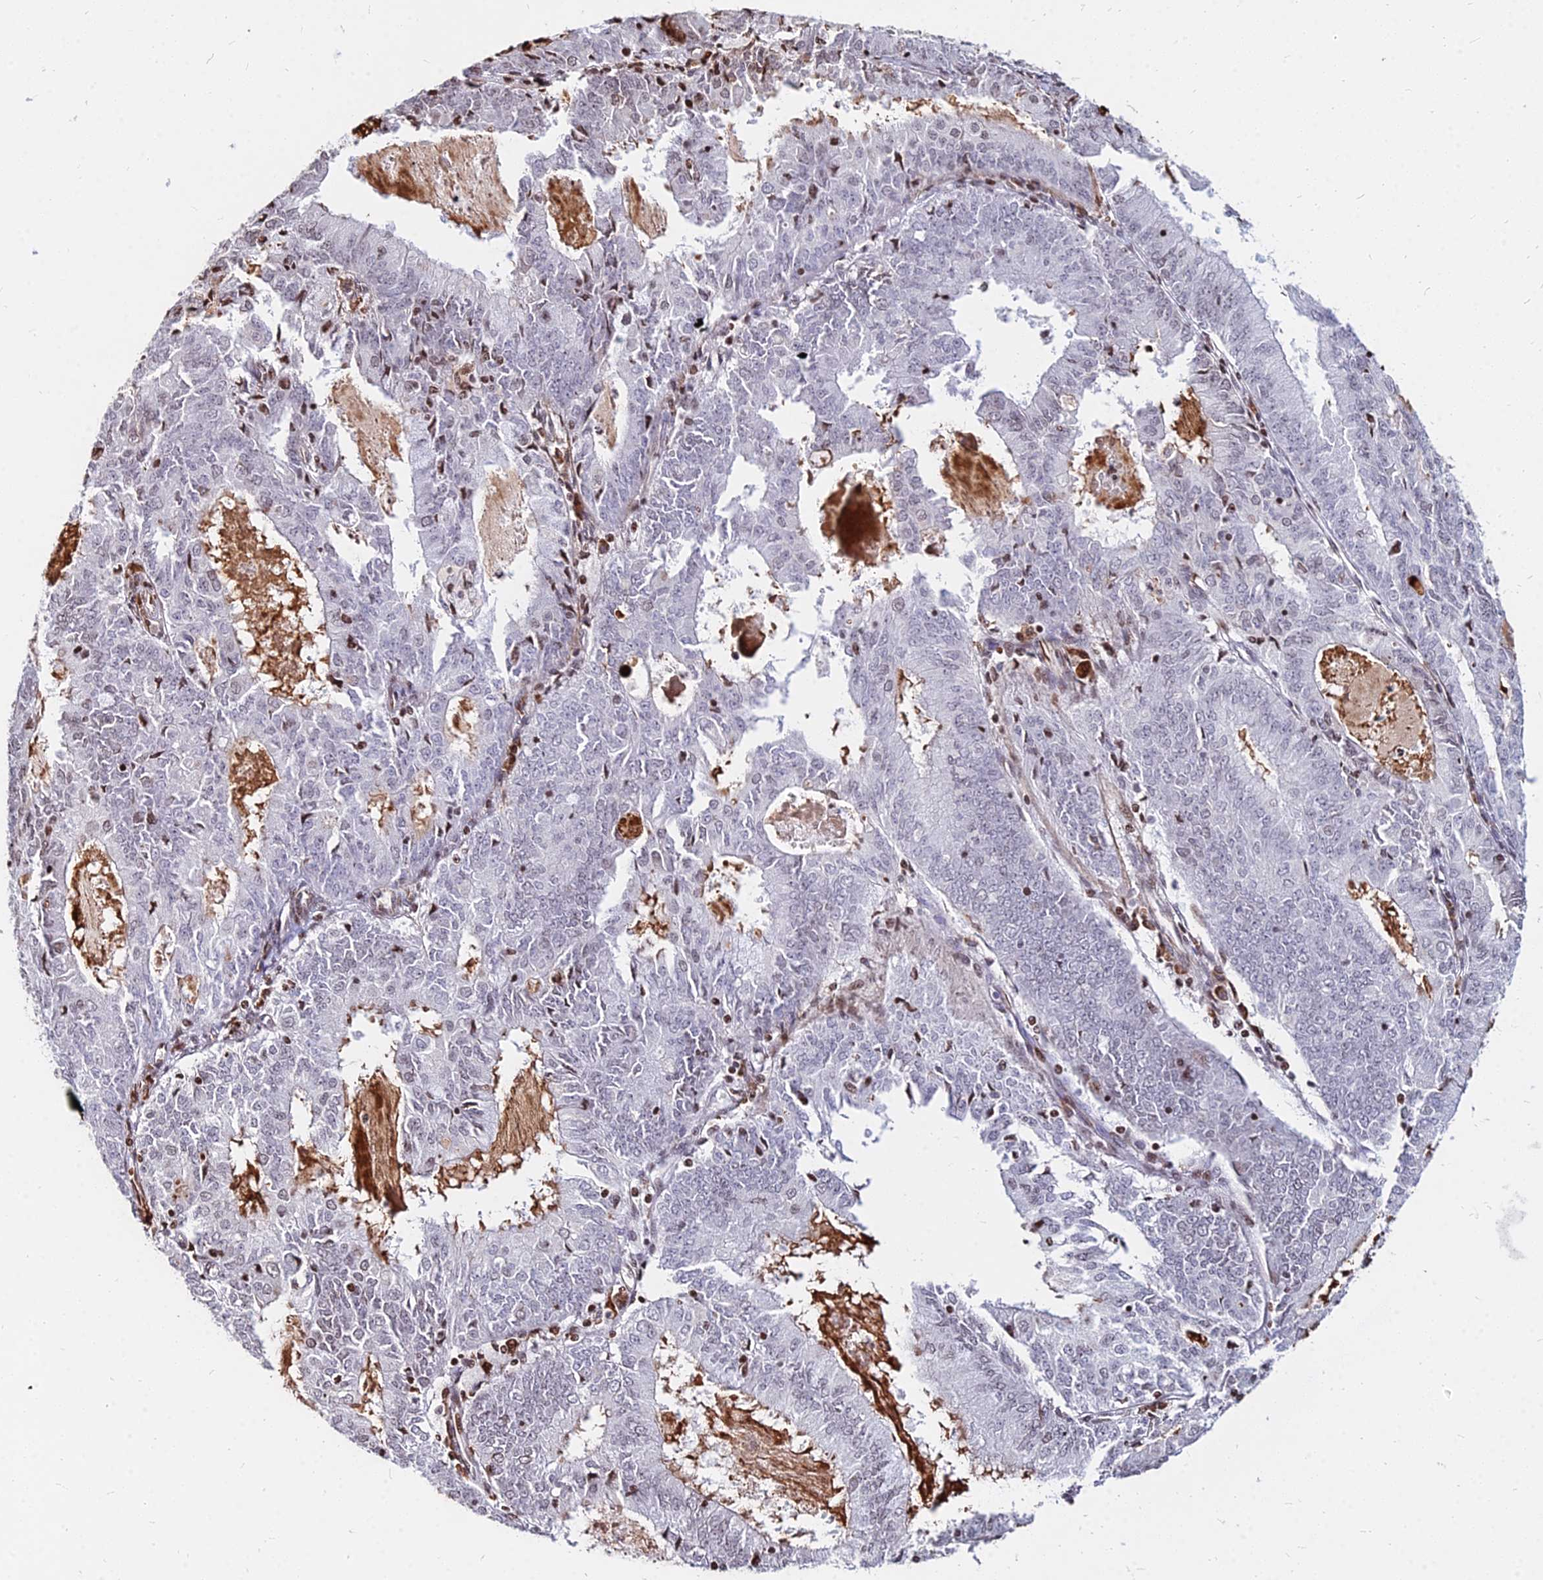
{"staining": {"intensity": "weak", "quantity": "<25%", "location": "nuclear"}, "tissue": "endometrial cancer", "cell_type": "Tumor cells", "image_type": "cancer", "snomed": [{"axis": "morphology", "description": "Adenocarcinoma, NOS"}, {"axis": "topography", "description": "Endometrium"}], "caption": "Immunohistochemistry (IHC) of endometrial adenocarcinoma exhibits no staining in tumor cells.", "gene": "NYAP2", "patient": {"sex": "female", "age": 57}}